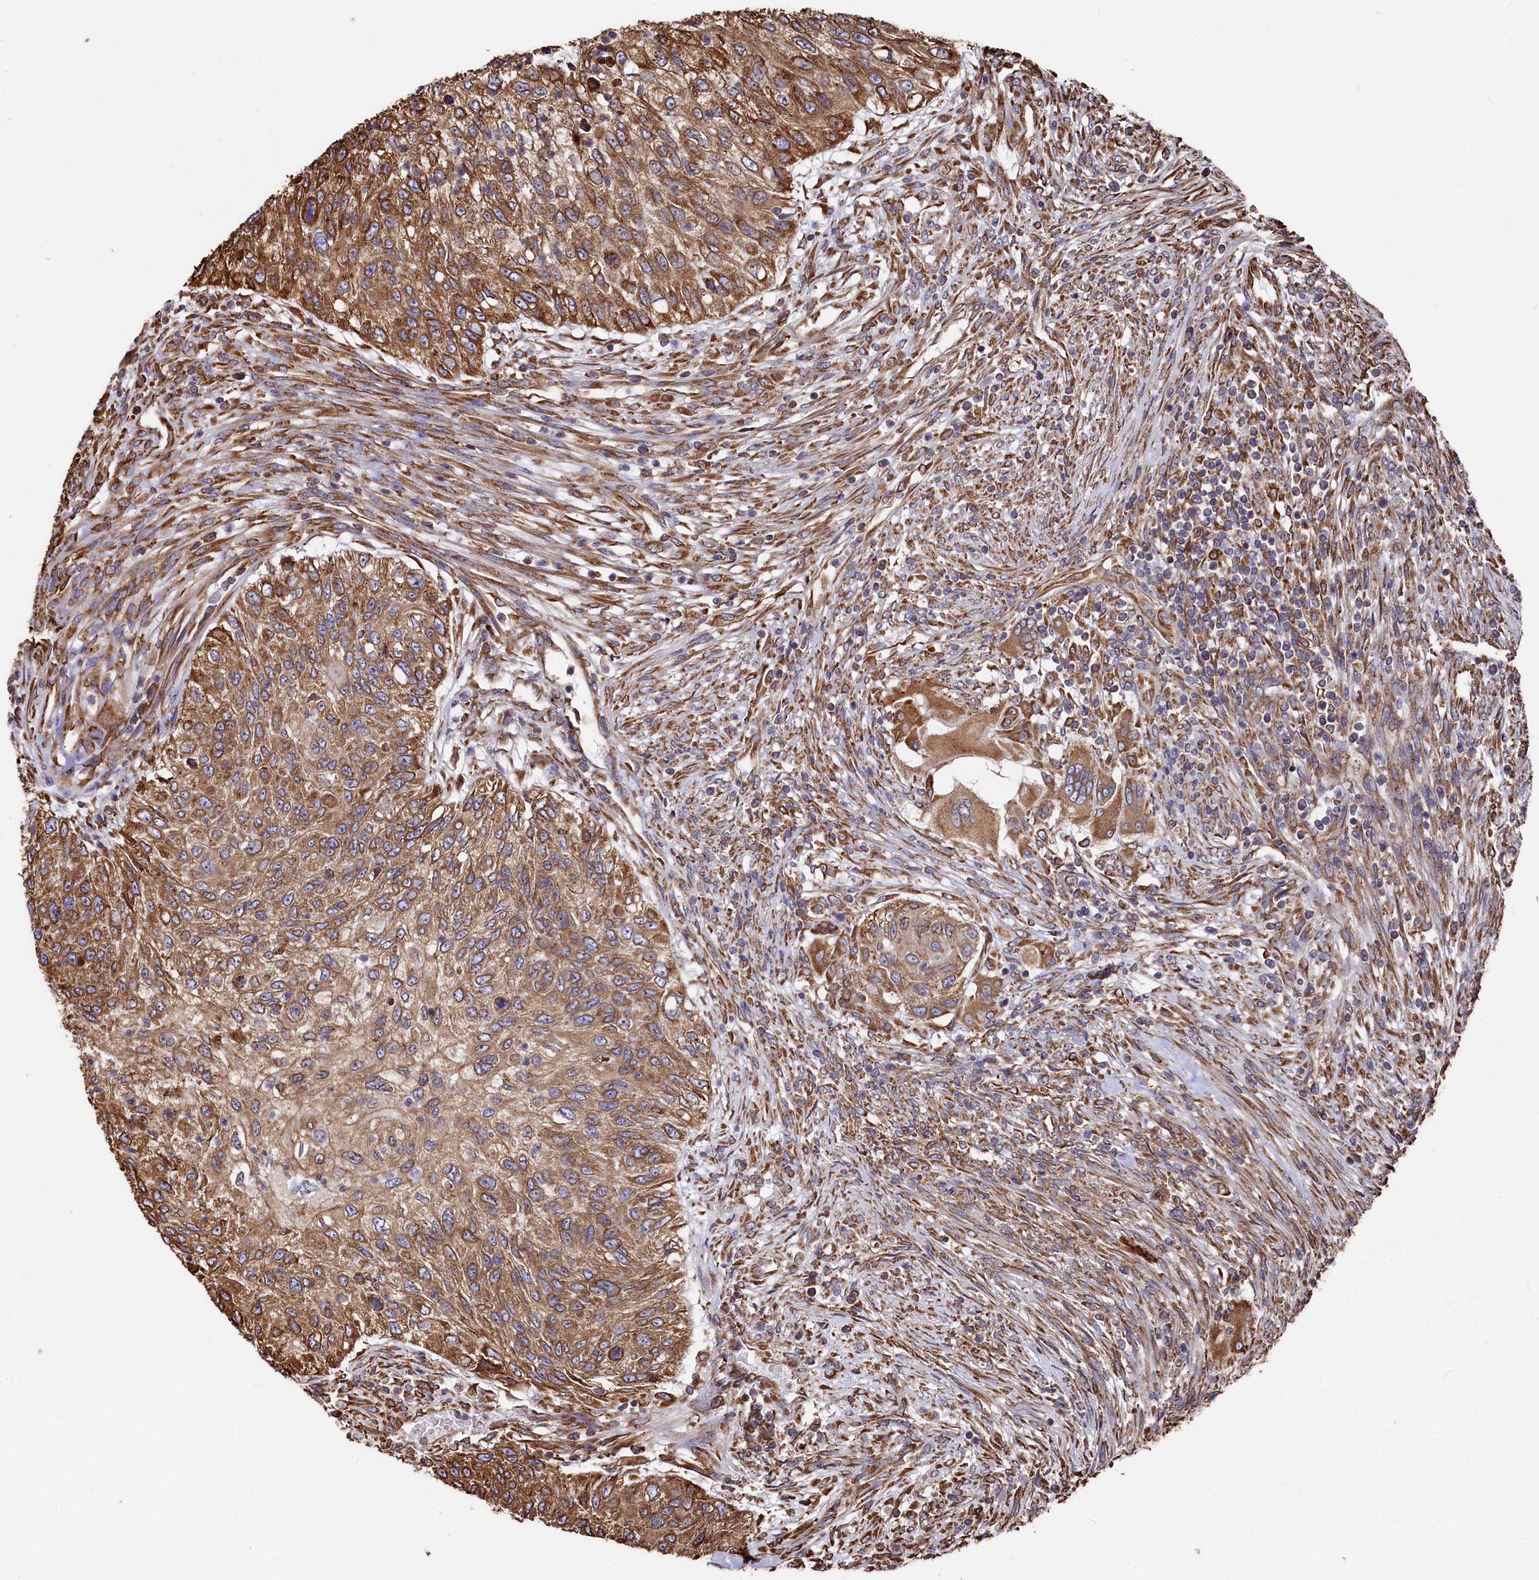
{"staining": {"intensity": "strong", "quantity": ">75%", "location": "cytoplasmic/membranous"}, "tissue": "urothelial cancer", "cell_type": "Tumor cells", "image_type": "cancer", "snomed": [{"axis": "morphology", "description": "Urothelial carcinoma, High grade"}, {"axis": "topography", "description": "Urinary bladder"}], "caption": "Immunohistochemistry (IHC) of urothelial cancer displays high levels of strong cytoplasmic/membranous staining in about >75% of tumor cells.", "gene": "NEURL1B", "patient": {"sex": "female", "age": 60}}